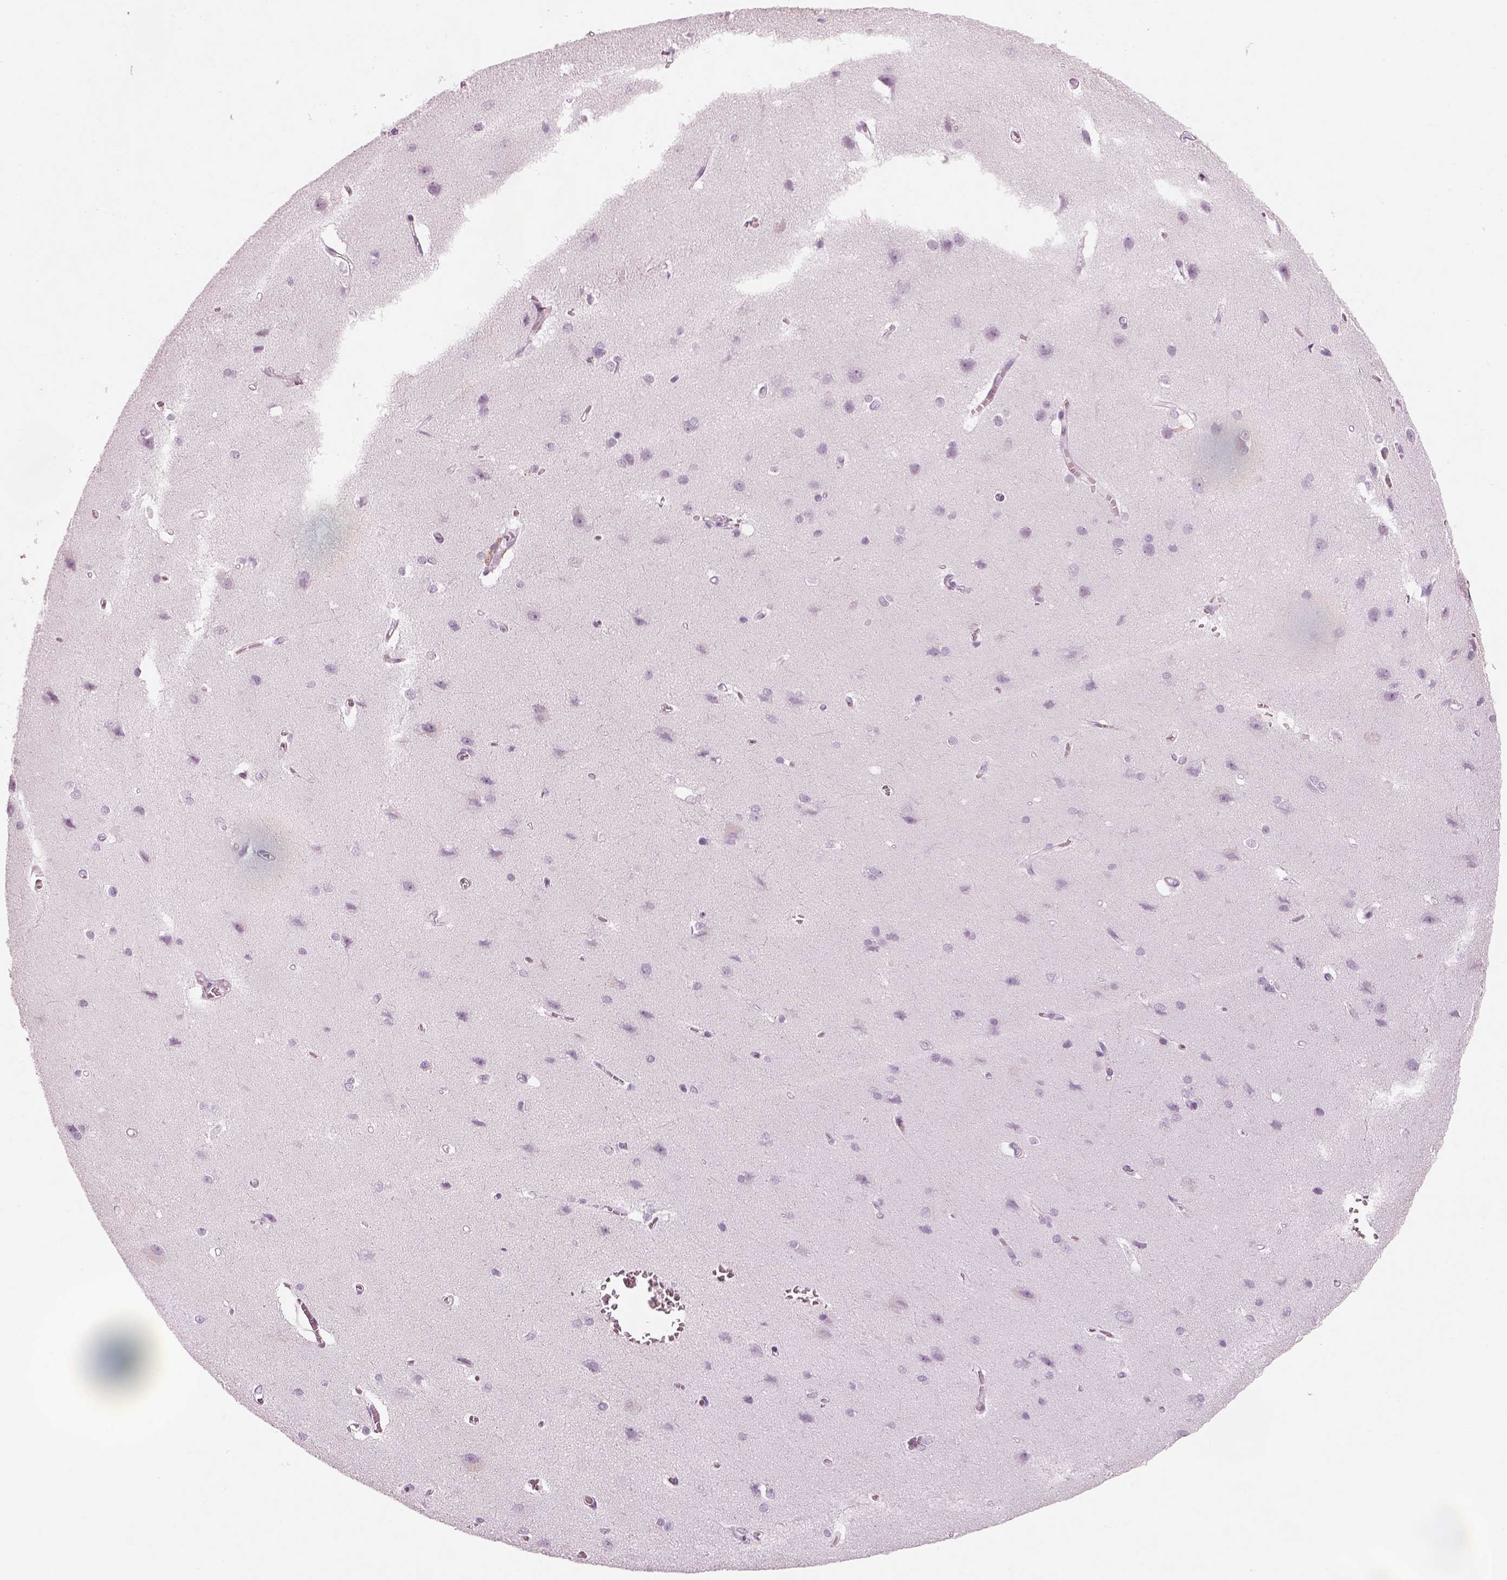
{"staining": {"intensity": "negative", "quantity": "none", "location": "none"}, "tissue": "cerebral cortex", "cell_type": "Endothelial cells", "image_type": "normal", "snomed": [{"axis": "morphology", "description": "Normal tissue, NOS"}, {"axis": "topography", "description": "Cerebral cortex"}], "caption": "High power microscopy photomicrograph of an IHC photomicrograph of unremarkable cerebral cortex, revealing no significant expression in endothelial cells. Nuclei are stained in blue.", "gene": "SAG", "patient": {"sex": "male", "age": 37}}